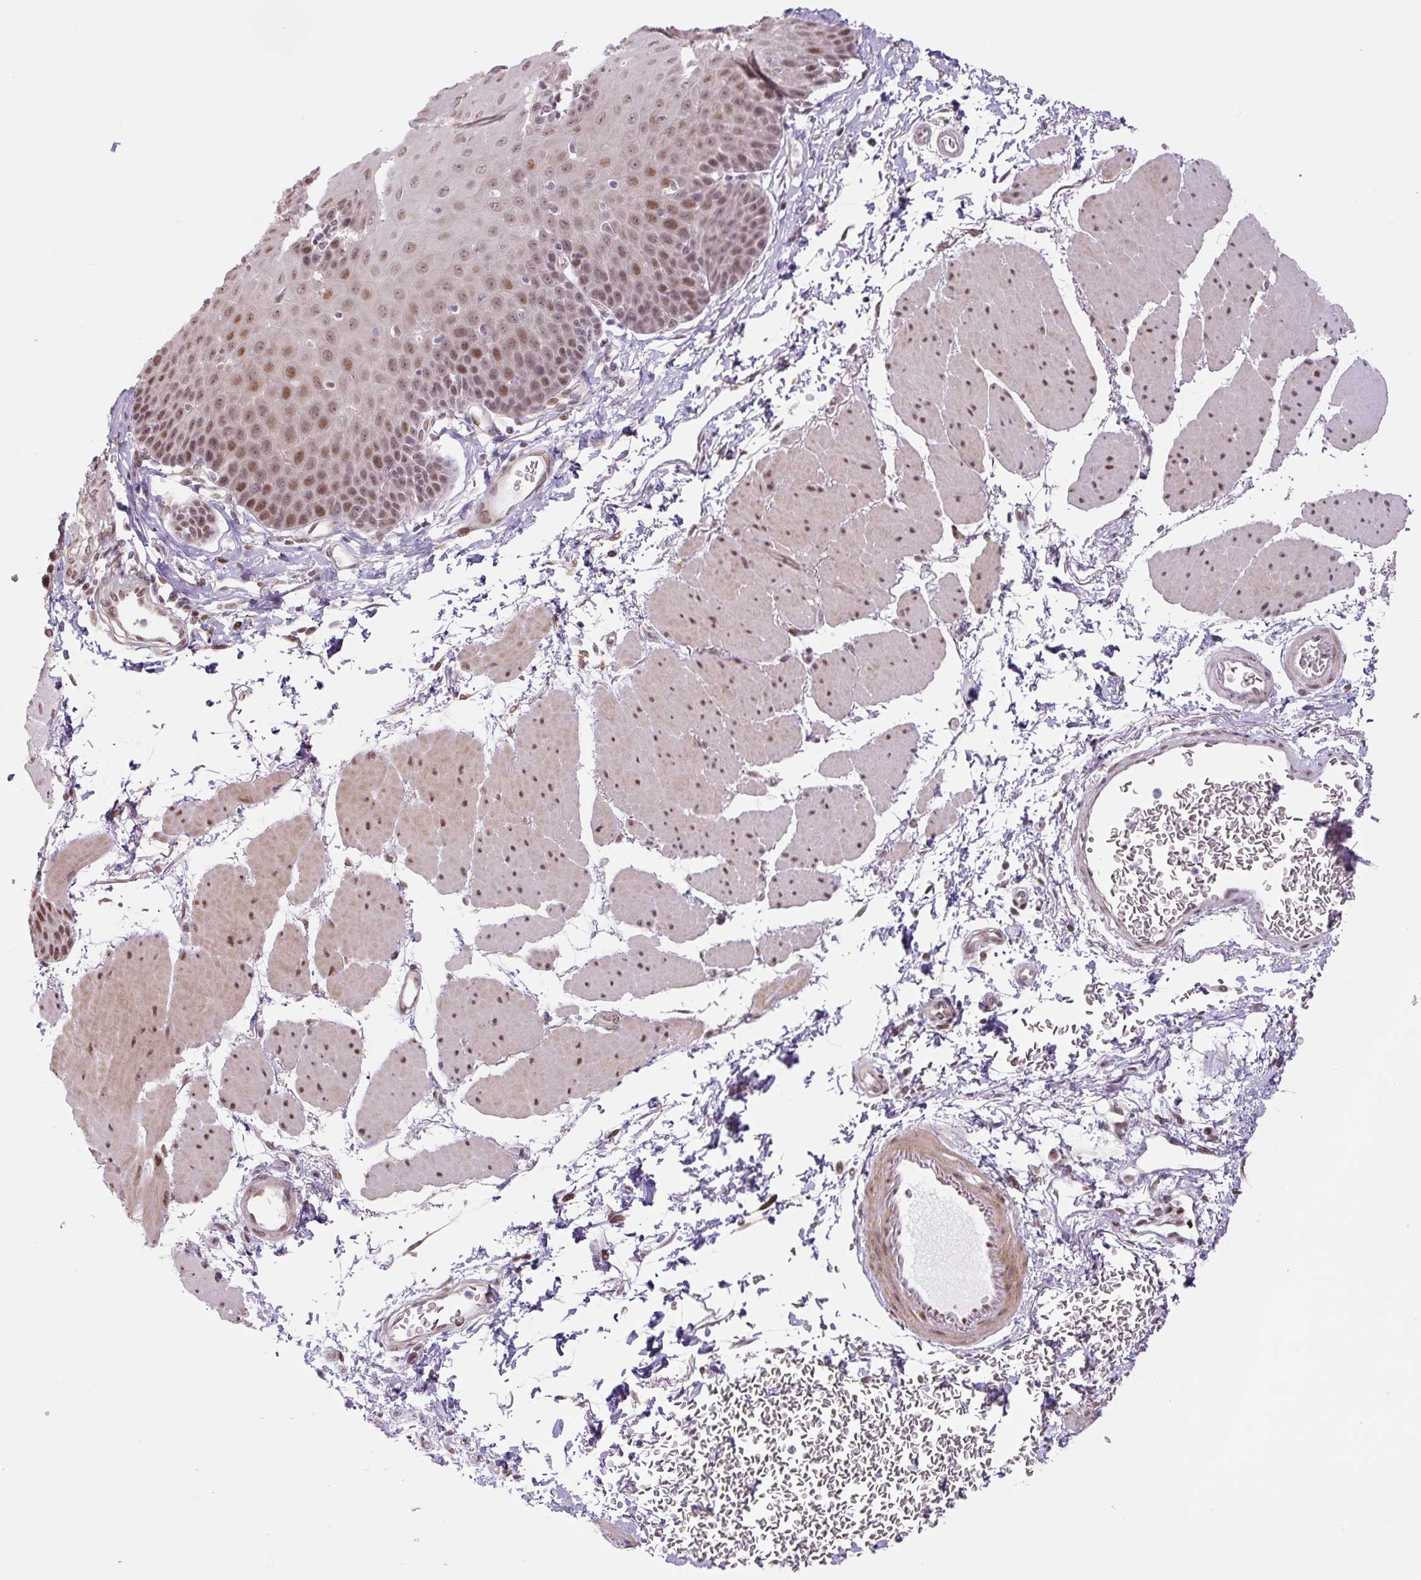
{"staining": {"intensity": "moderate", "quantity": ">75%", "location": "nuclear"}, "tissue": "esophagus", "cell_type": "Squamous epithelial cells", "image_type": "normal", "snomed": [{"axis": "morphology", "description": "Normal tissue, NOS"}, {"axis": "topography", "description": "Esophagus"}], "caption": "Moderate nuclear staining is appreciated in about >75% of squamous epithelial cells in benign esophagus.", "gene": "TCFL5", "patient": {"sex": "female", "age": 81}}